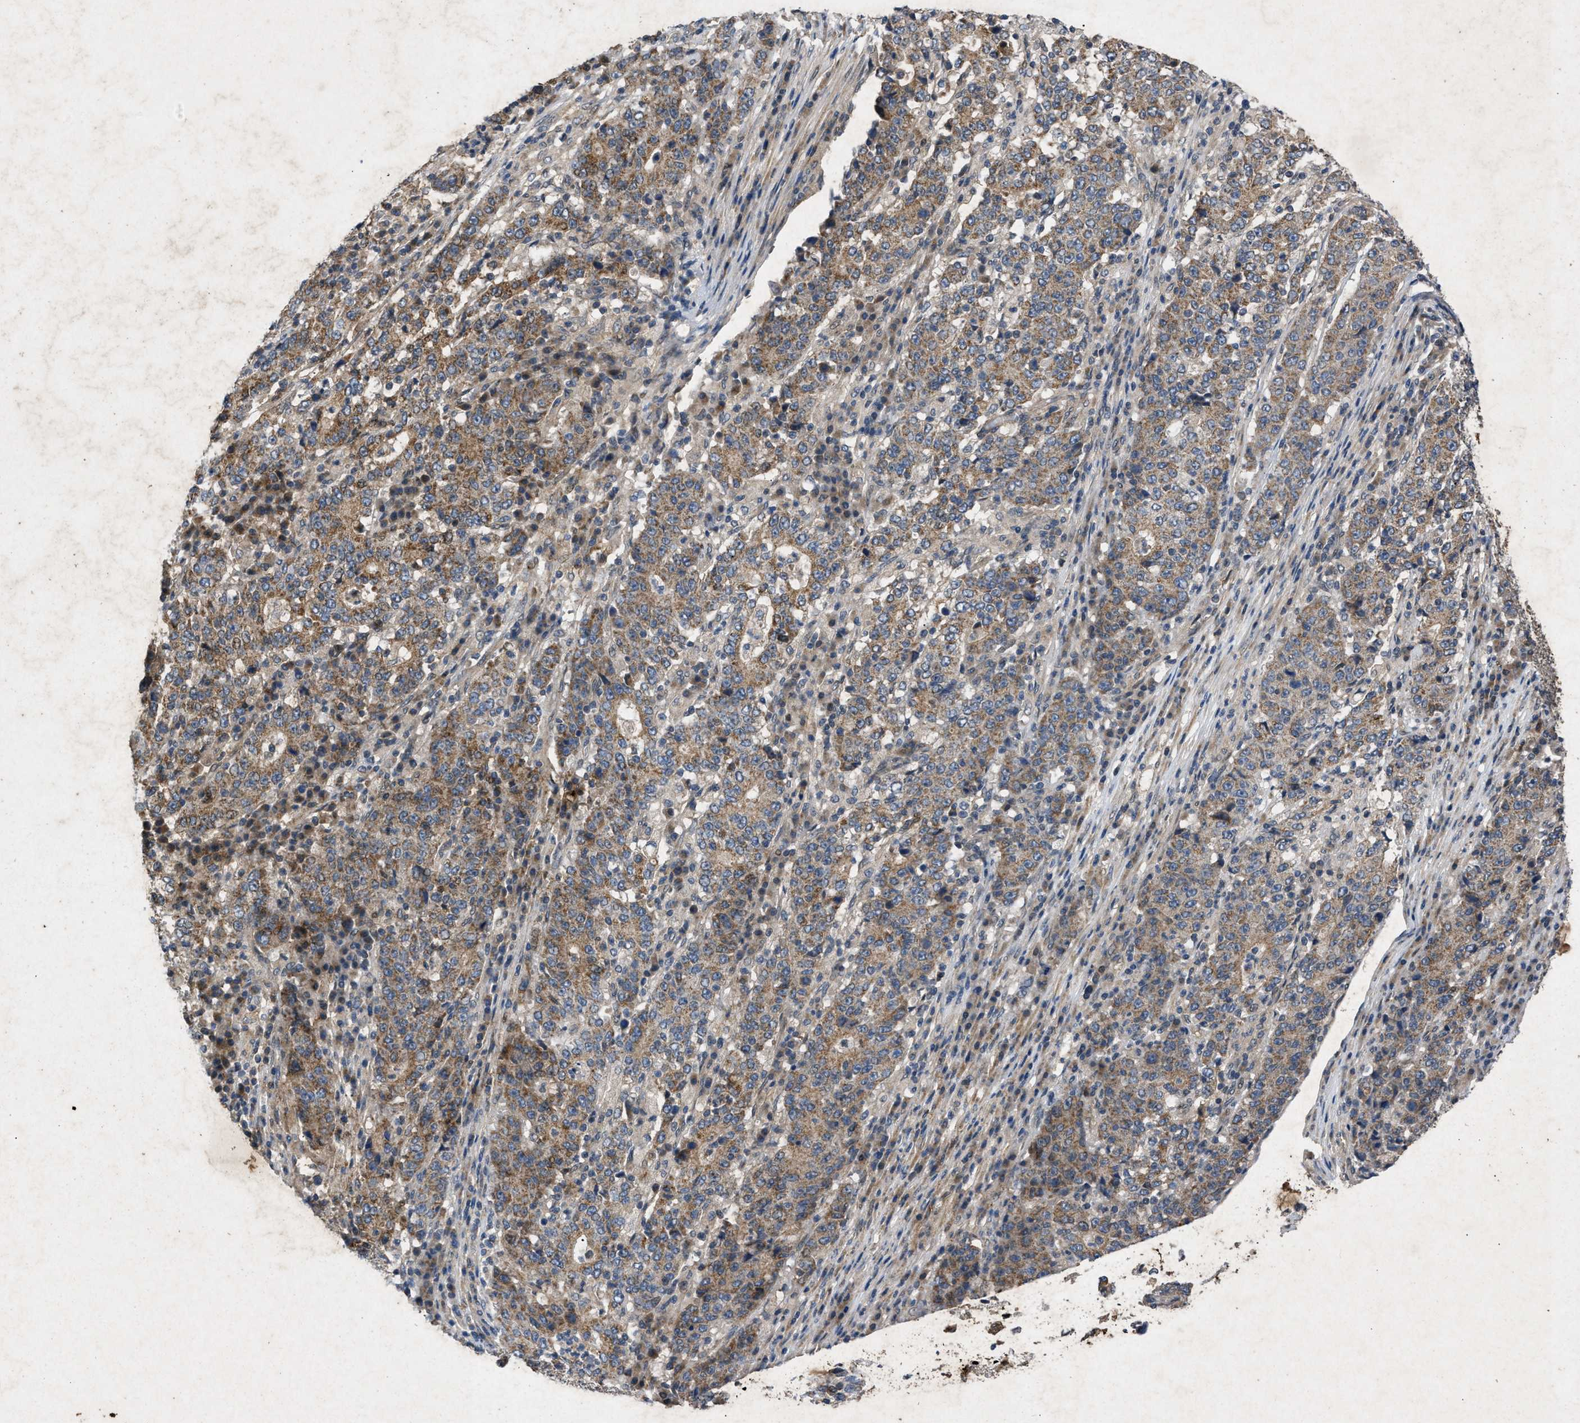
{"staining": {"intensity": "moderate", "quantity": ">75%", "location": "cytoplasmic/membranous"}, "tissue": "stomach cancer", "cell_type": "Tumor cells", "image_type": "cancer", "snomed": [{"axis": "morphology", "description": "Adenocarcinoma, NOS"}, {"axis": "topography", "description": "Stomach"}], "caption": "Immunohistochemical staining of adenocarcinoma (stomach) reveals medium levels of moderate cytoplasmic/membranous staining in approximately >75% of tumor cells. The staining was performed using DAB, with brown indicating positive protein expression. Nuclei are stained blue with hematoxylin.", "gene": "PRKG2", "patient": {"sex": "female", "age": 65}}